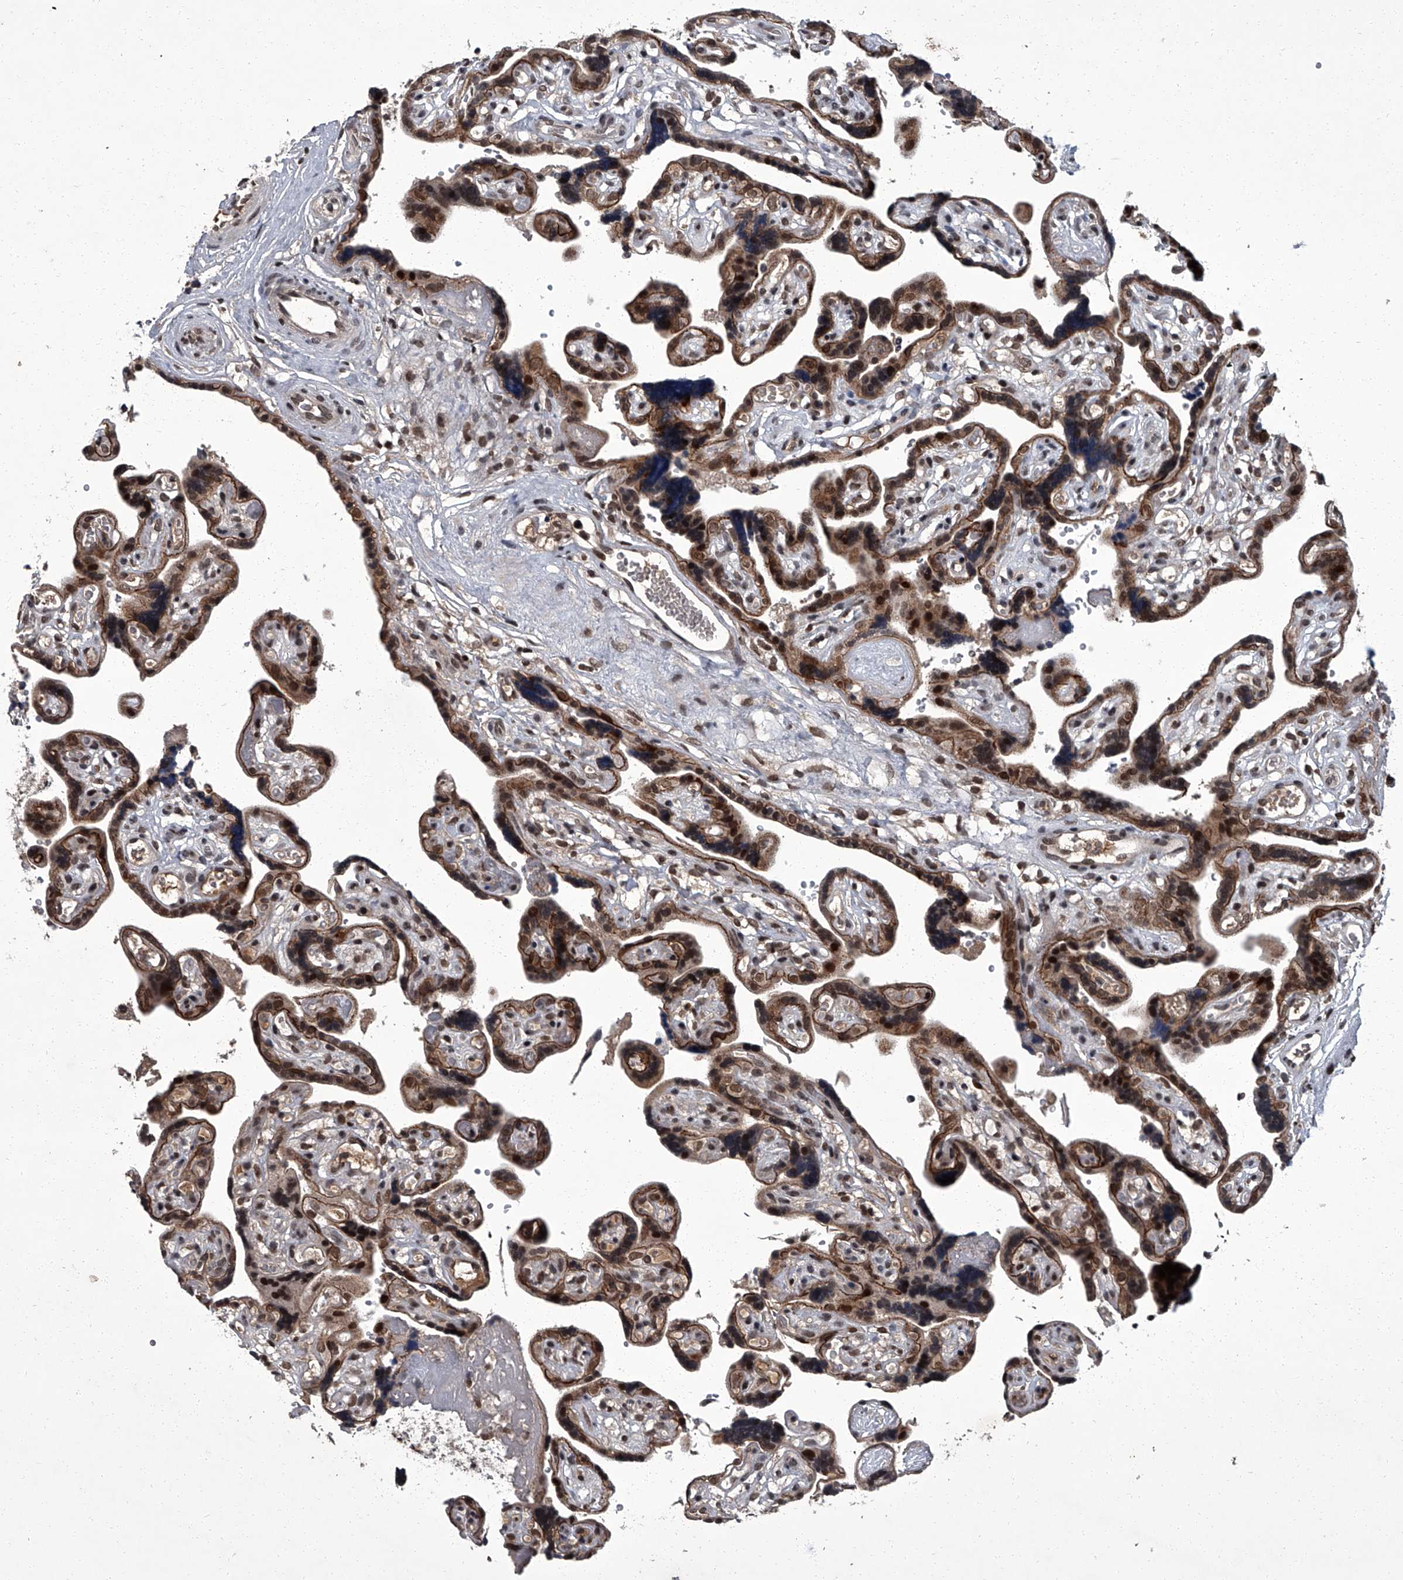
{"staining": {"intensity": "strong", "quantity": ">75%", "location": "nuclear"}, "tissue": "placenta", "cell_type": "Decidual cells", "image_type": "normal", "snomed": [{"axis": "morphology", "description": "Normal tissue, NOS"}, {"axis": "topography", "description": "Placenta"}], "caption": "A histopathology image of placenta stained for a protein displays strong nuclear brown staining in decidual cells. The staining is performed using DAB (3,3'-diaminobenzidine) brown chromogen to label protein expression. The nuclei are counter-stained blue using hematoxylin.", "gene": "ZNF518B", "patient": {"sex": "female", "age": 30}}